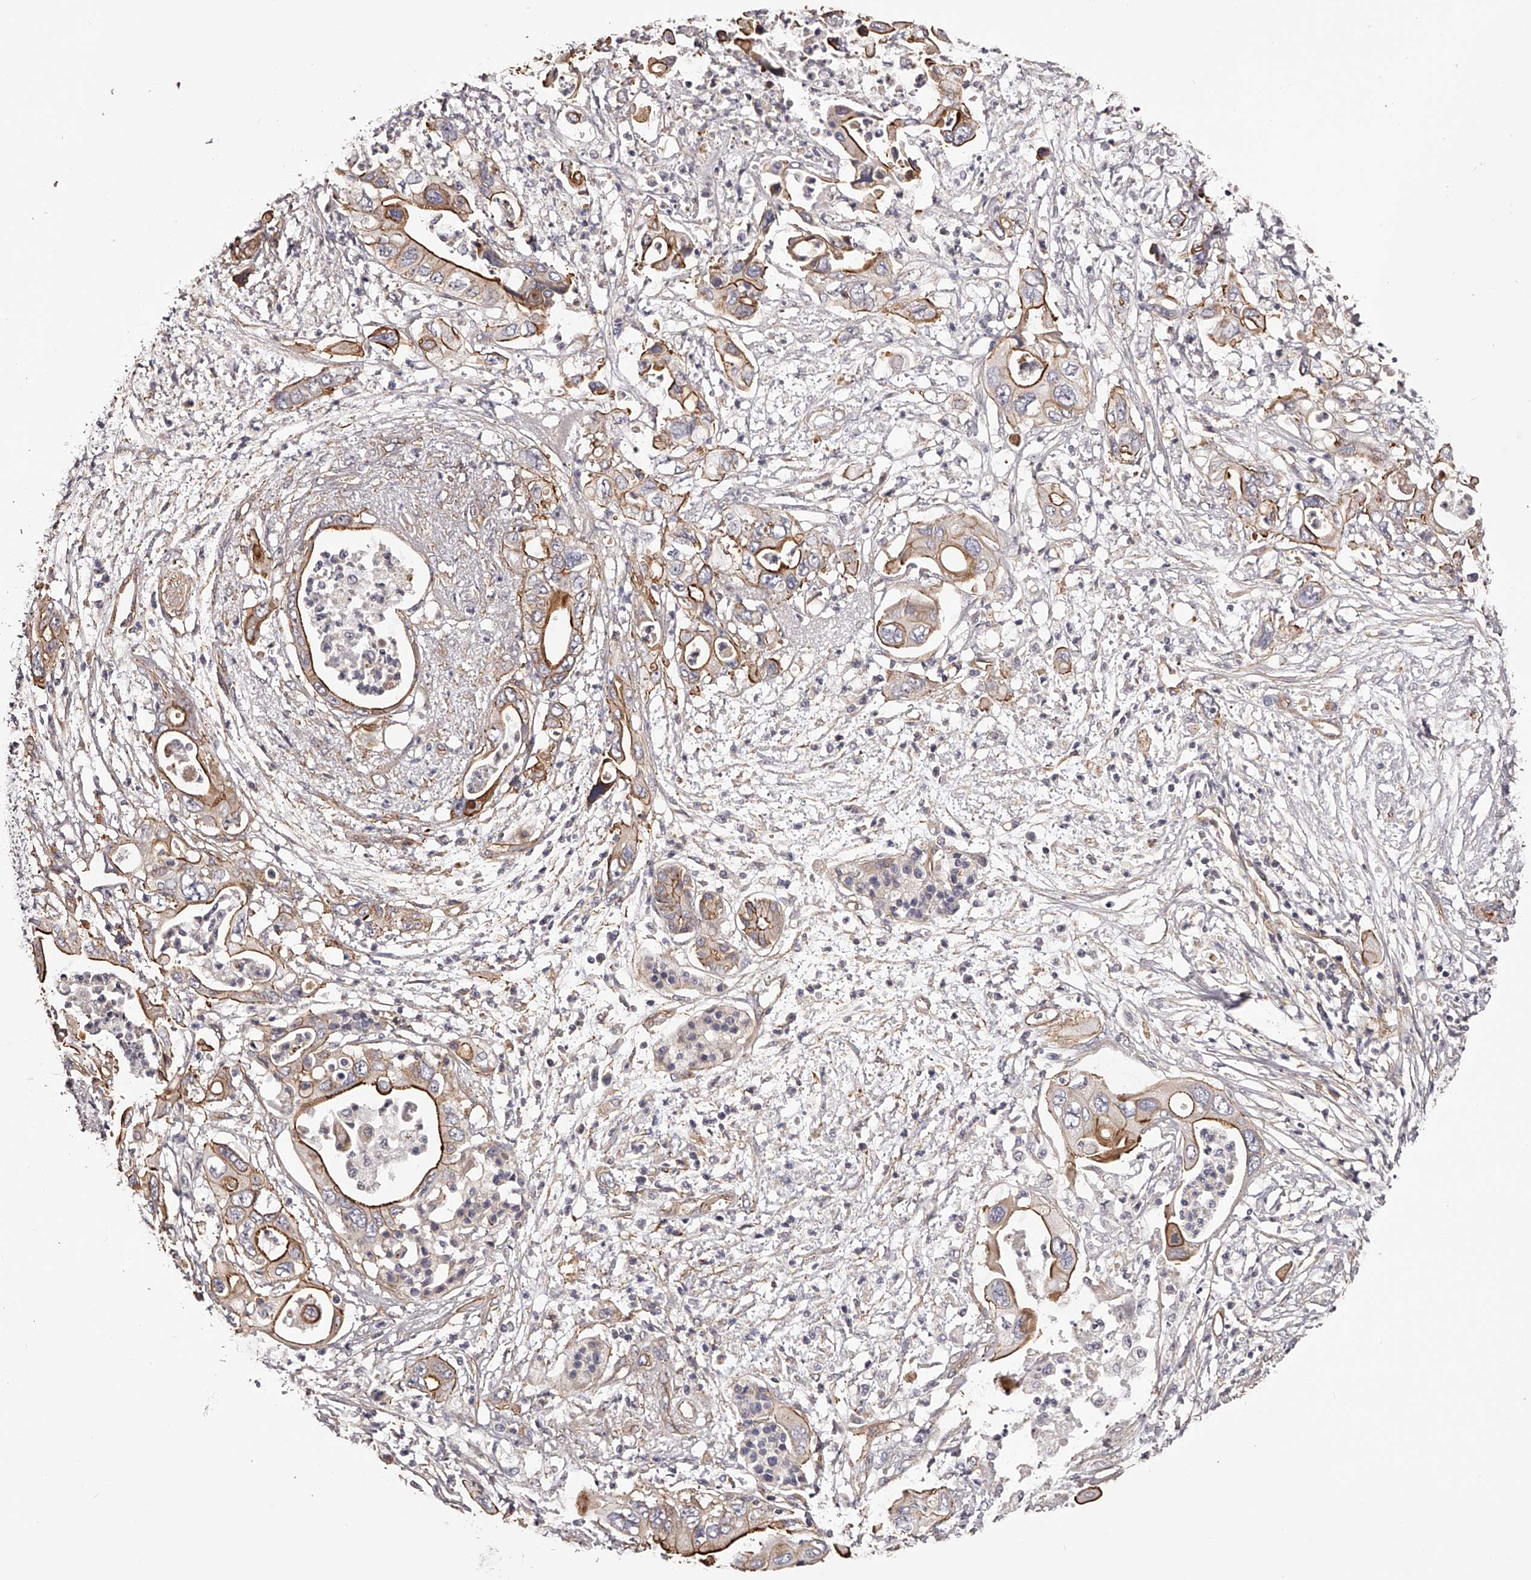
{"staining": {"intensity": "moderate", "quantity": "25%-75%", "location": "cytoplasmic/membranous"}, "tissue": "pancreatic cancer", "cell_type": "Tumor cells", "image_type": "cancer", "snomed": [{"axis": "morphology", "description": "Adenocarcinoma, NOS"}, {"axis": "topography", "description": "Pancreas"}], "caption": "Human pancreatic adenocarcinoma stained for a protein (brown) displays moderate cytoplasmic/membranous positive expression in approximately 25%-75% of tumor cells.", "gene": "LTV1", "patient": {"sex": "male", "age": 66}}